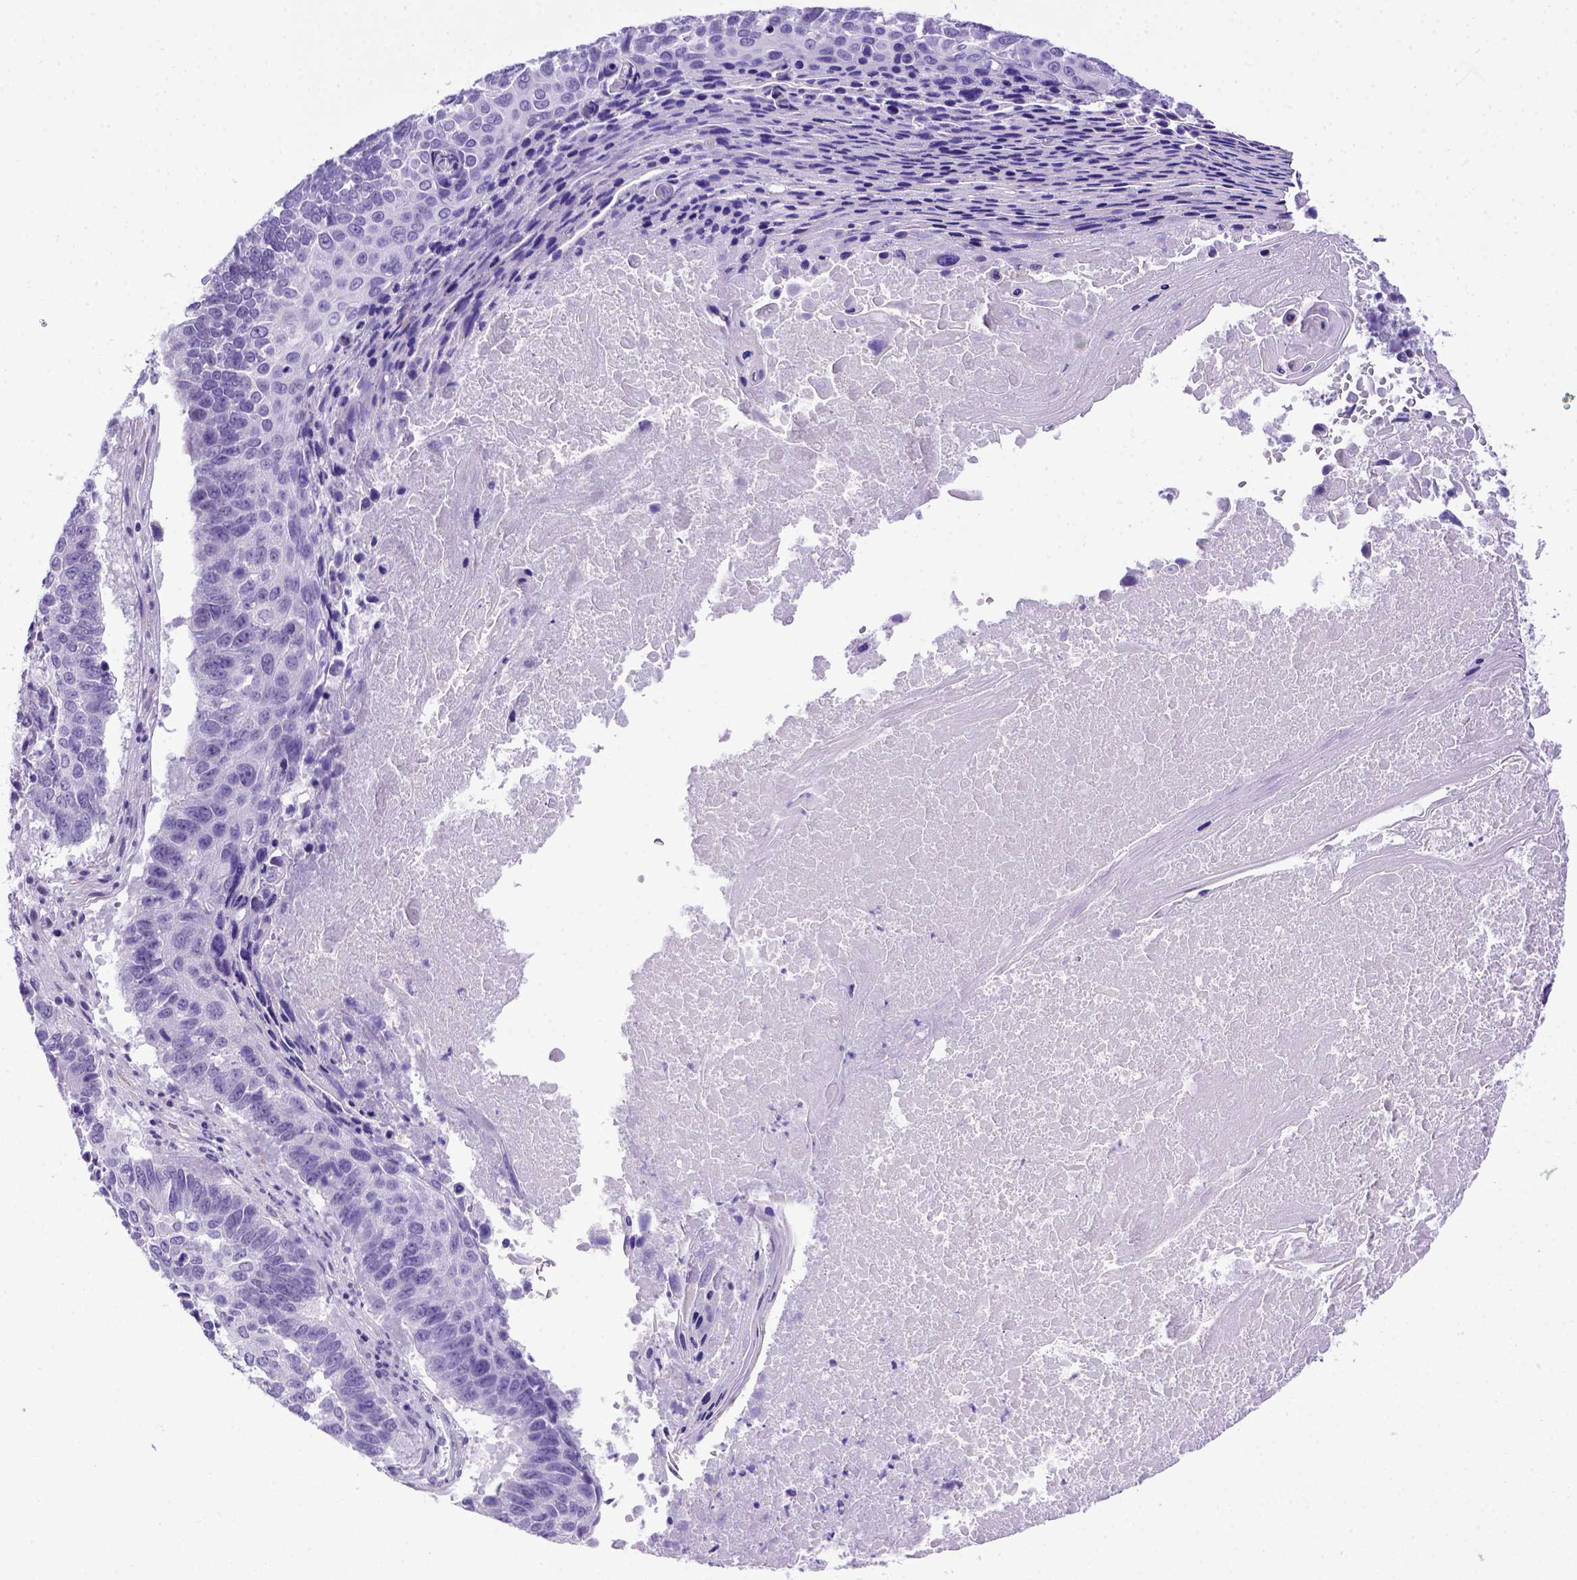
{"staining": {"intensity": "negative", "quantity": "none", "location": "none"}, "tissue": "lung cancer", "cell_type": "Tumor cells", "image_type": "cancer", "snomed": [{"axis": "morphology", "description": "Squamous cell carcinoma, NOS"}, {"axis": "topography", "description": "Lung"}], "caption": "Squamous cell carcinoma (lung) stained for a protein using IHC shows no staining tumor cells.", "gene": "ADAM12", "patient": {"sex": "male", "age": 73}}